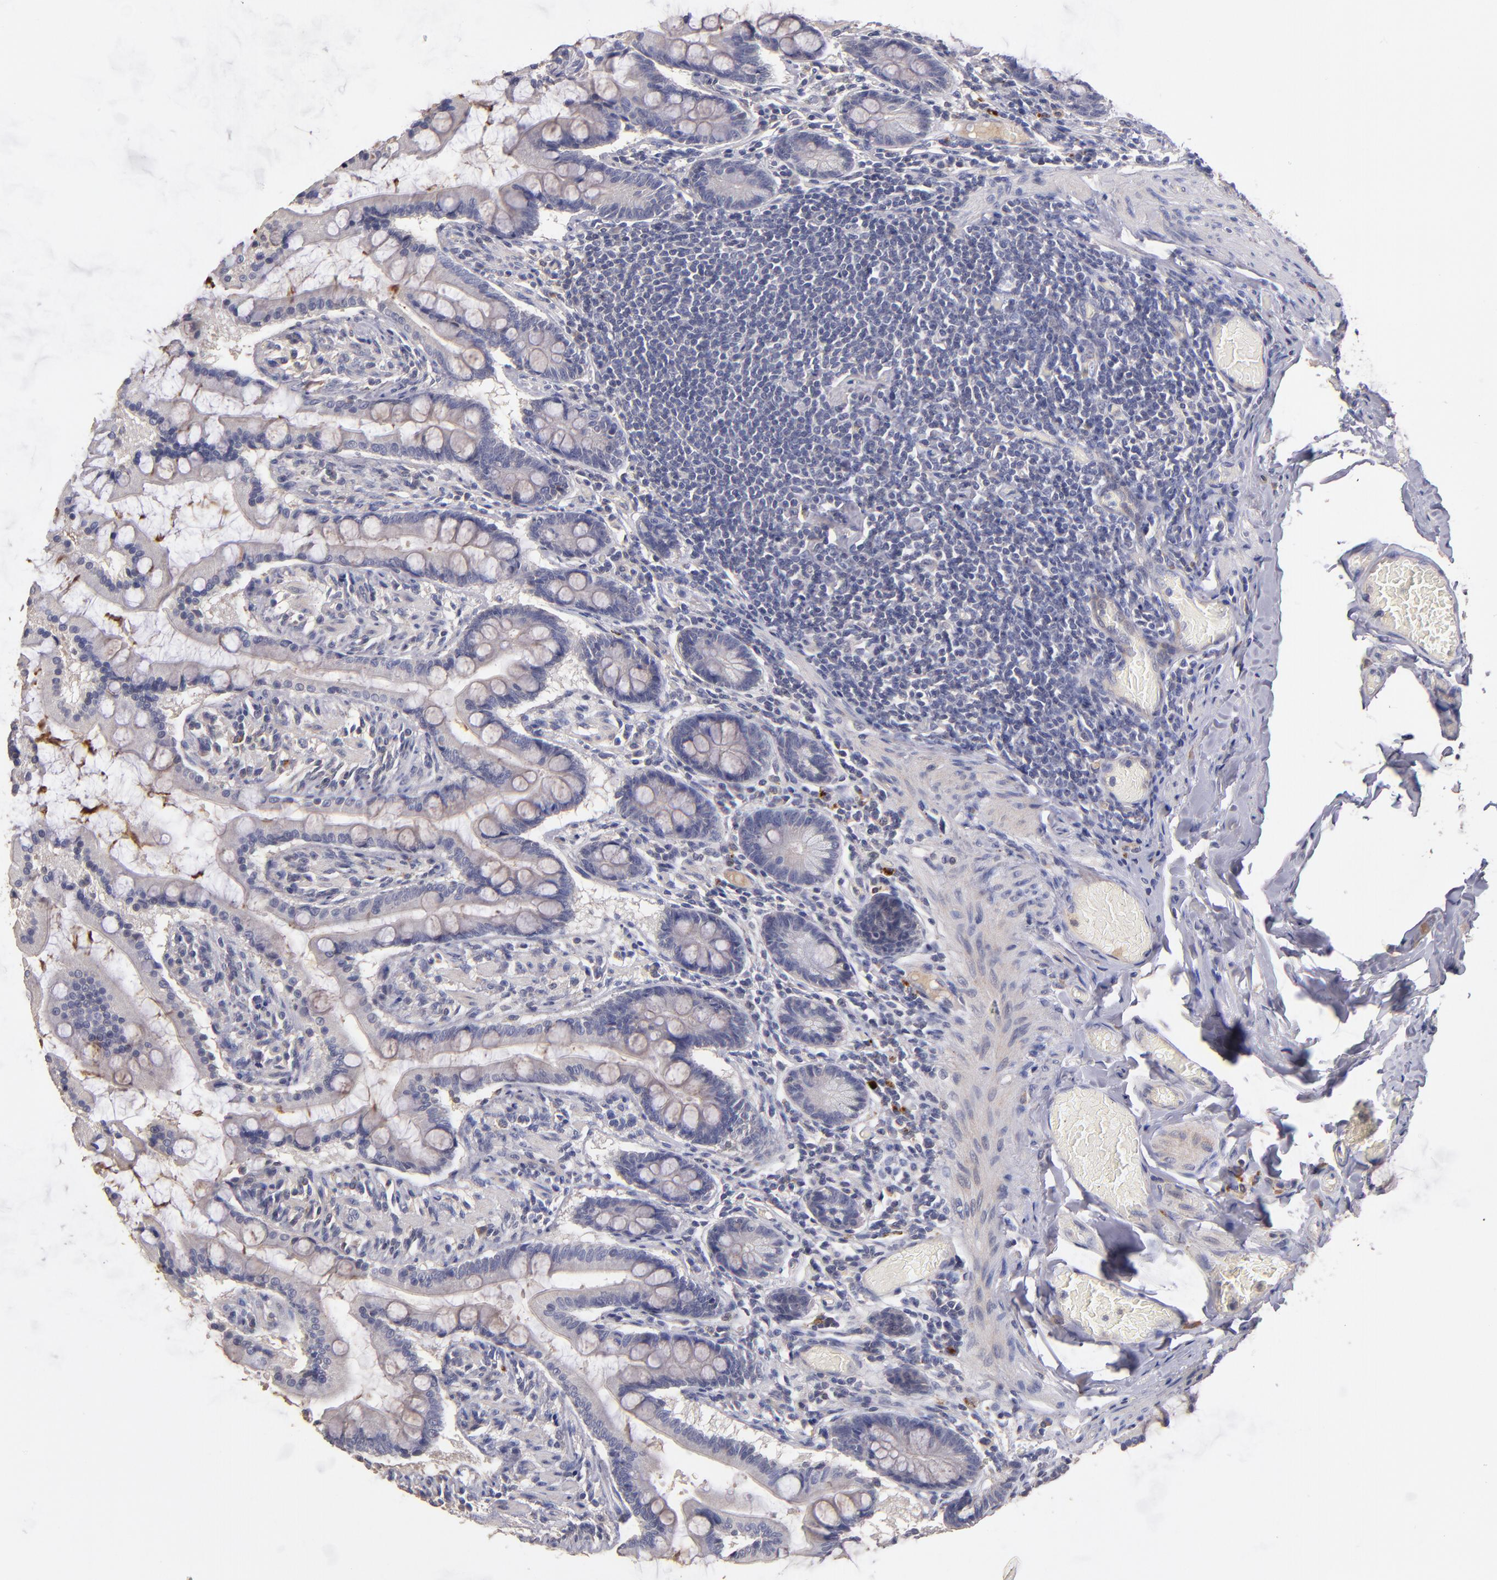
{"staining": {"intensity": "weak", "quantity": "<25%", "location": "cytoplasmic/membranous"}, "tissue": "small intestine", "cell_type": "Glandular cells", "image_type": "normal", "snomed": [{"axis": "morphology", "description": "Normal tissue, NOS"}, {"axis": "topography", "description": "Small intestine"}], "caption": "This is a image of IHC staining of unremarkable small intestine, which shows no expression in glandular cells. (Brightfield microscopy of DAB (3,3'-diaminobenzidine) immunohistochemistry (IHC) at high magnification).", "gene": "MAGEE1", "patient": {"sex": "male", "age": 41}}